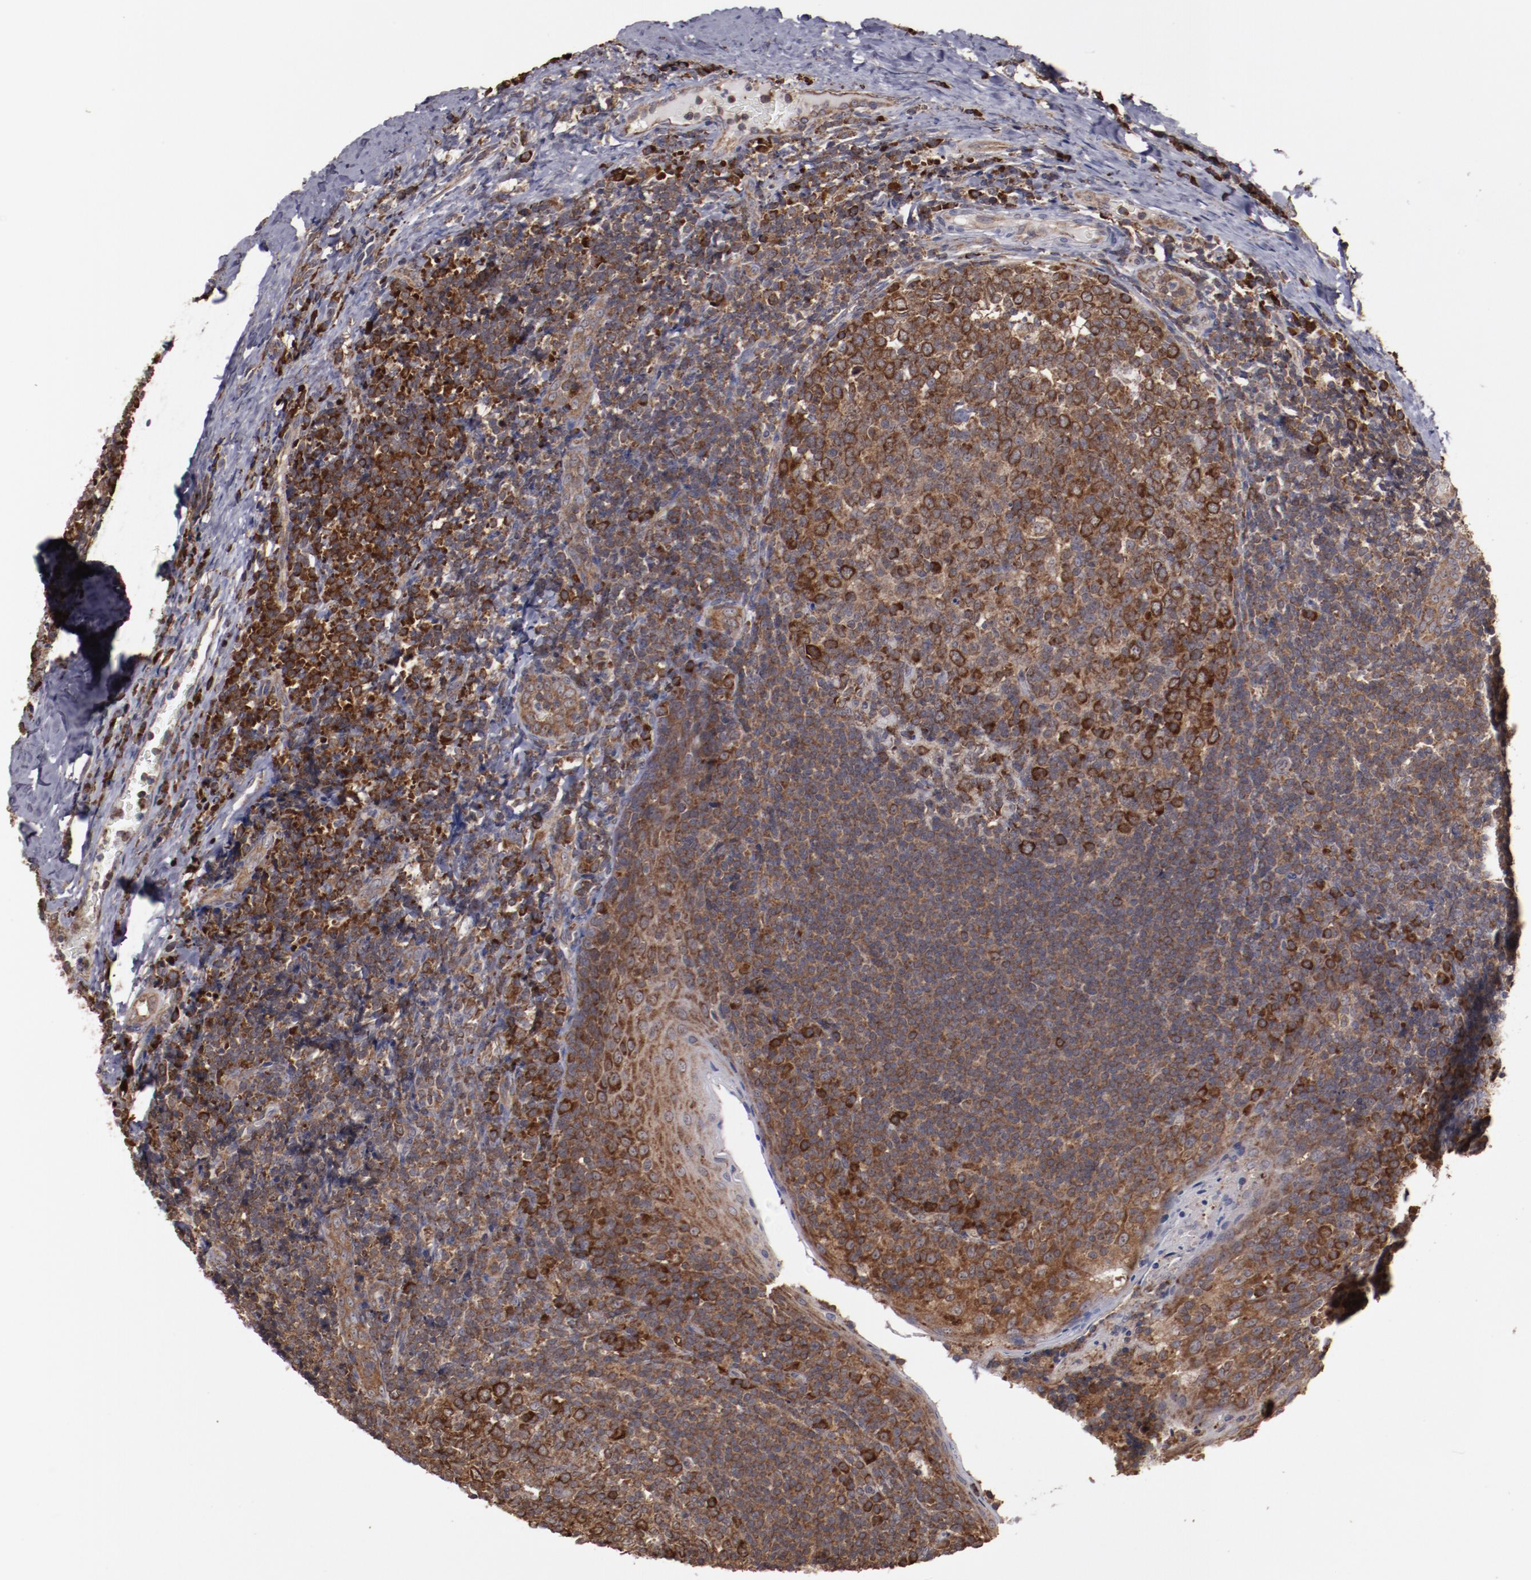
{"staining": {"intensity": "strong", "quantity": ">75%", "location": "nuclear"}, "tissue": "tonsil", "cell_type": "Germinal center cells", "image_type": "normal", "snomed": [{"axis": "morphology", "description": "Normal tissue, NOS"}, {"axis": "topography", "description": "Tonsil"}], "caption": "Immunohistochemistry (IHC) of benign human tonsil demonstrates high levels of strong nuclear staining in approximately >75% of germinal center cells.", "gene": "RPS4X", "patient": {"sex": "male", "age": 31}}